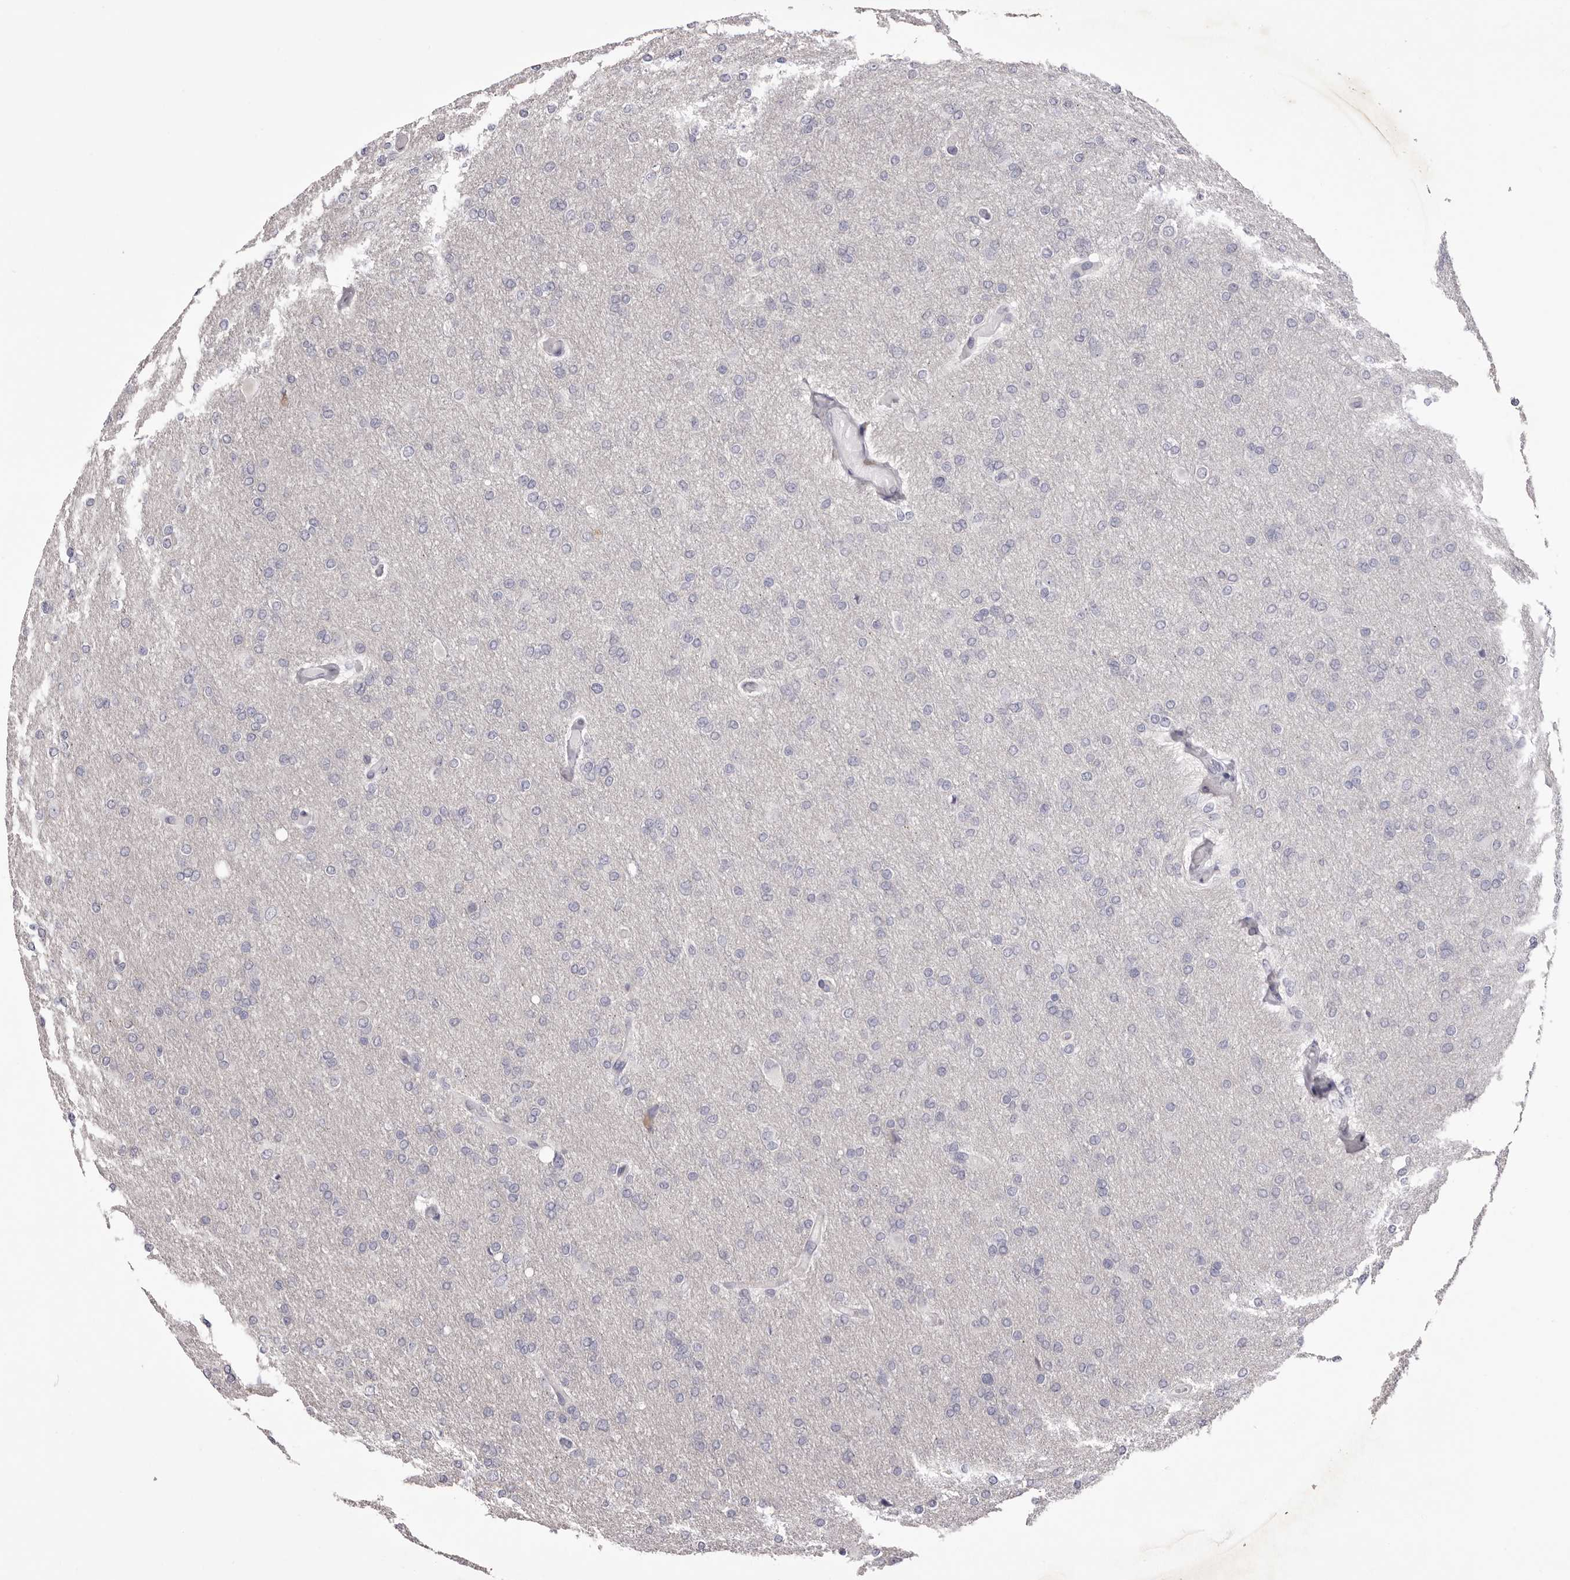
{"staining": {"intensity": "negative", "quantity": "none", "location": "none"}, "tissue": "glioma", "cell_type": "Tumor cells", "image_type": "cancer", "snomed": [{"axis": "morphology", "description": "Glioma, malignant, High grade"}, {"axis": "topography", "description": "Cerebral cortex"}], "caption": "Immunohistochemical staining of human glioma demonstrates no significant expression in tumor cells.", "gene": "PNRC1", "patient": {"sex": "female", "age": 36}}